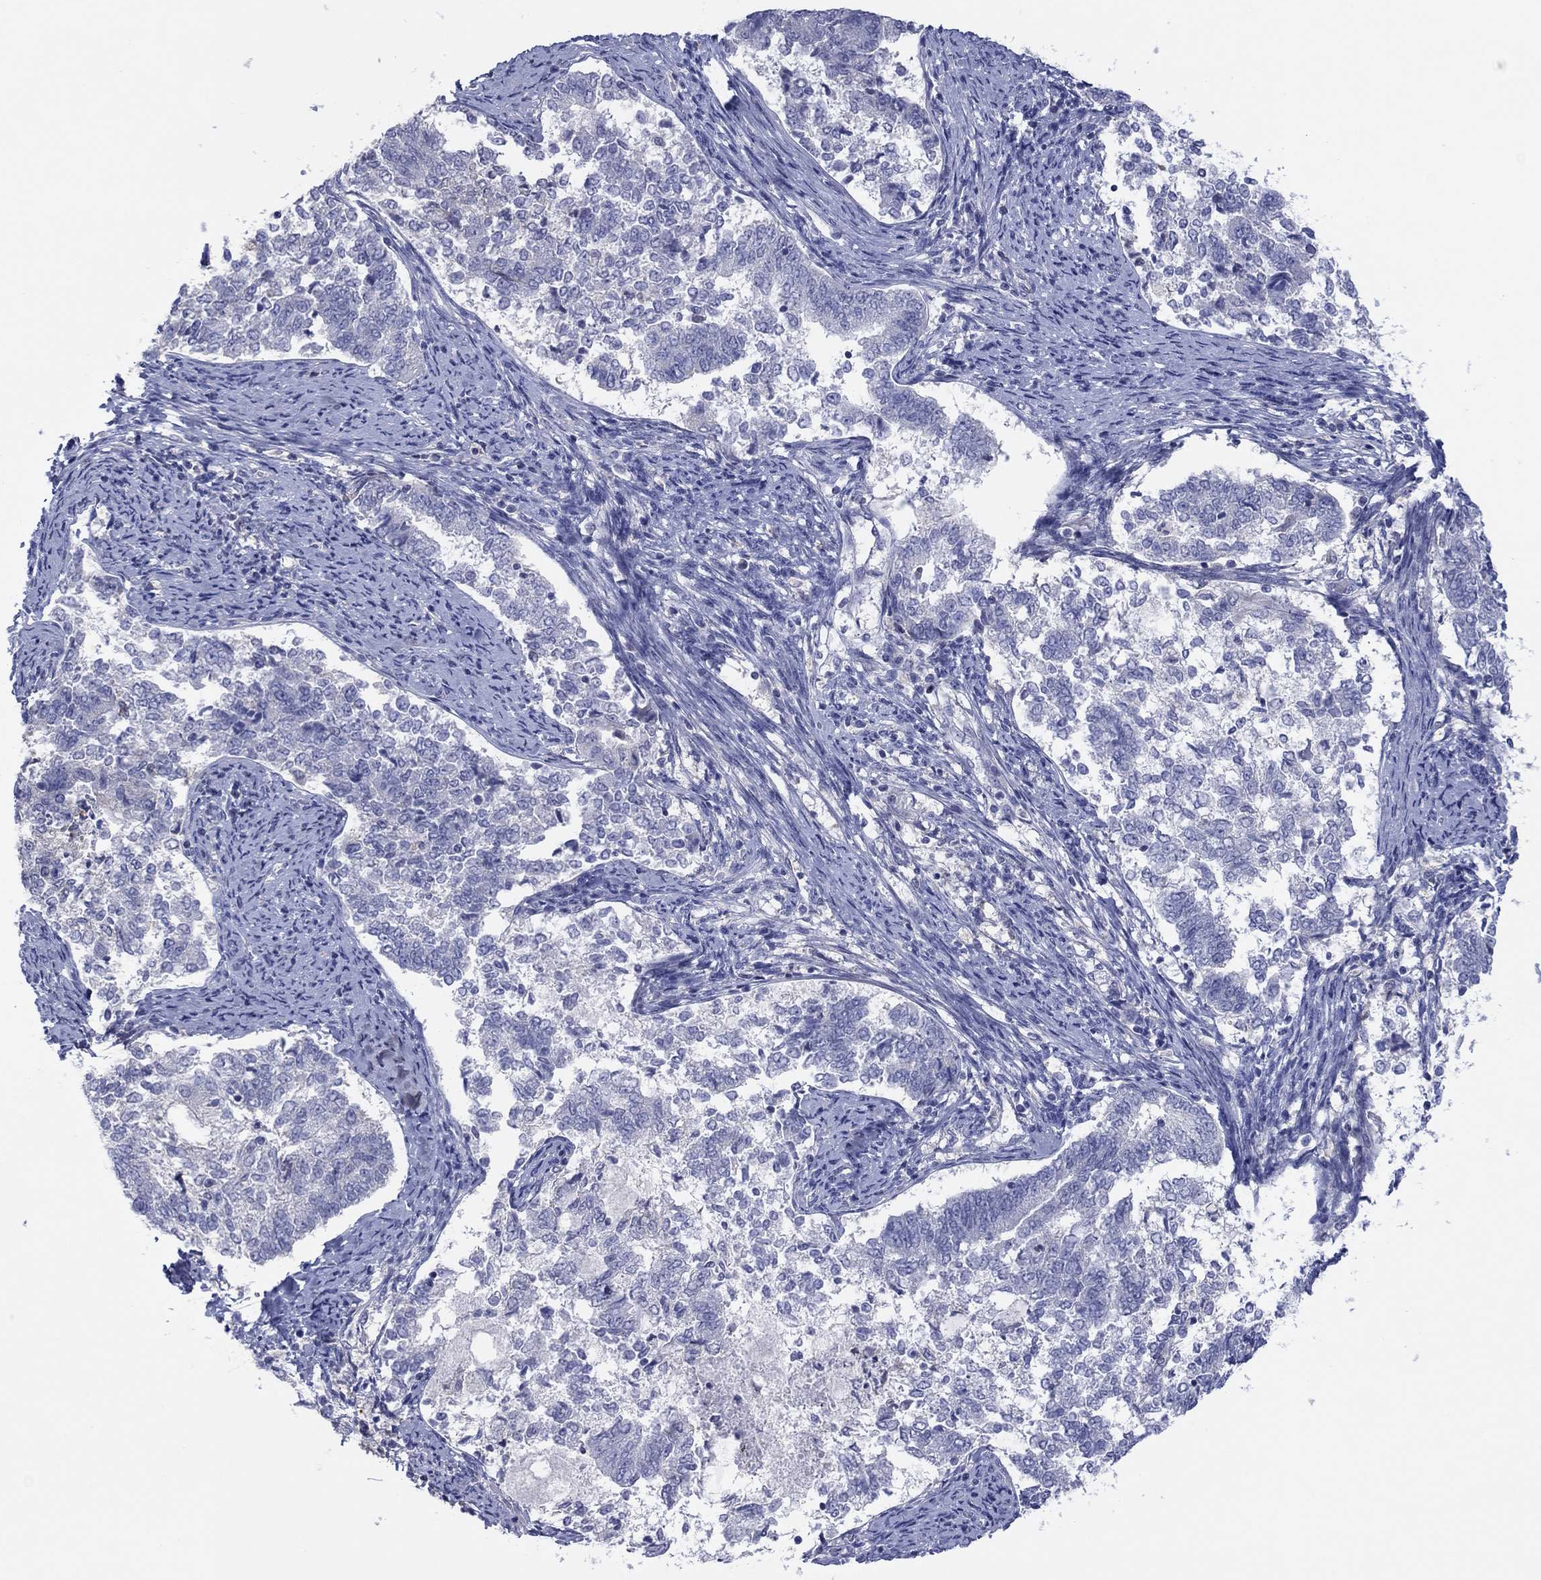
{"staining": {"intensity": "negative", "quantity": "none", "location": "none"}, "tissue": "endometrial cancer", "cell_type": "Tumor cells", "image_type": "cancer", "snomed": [{"axis": "morphology", "description": "Adenocarcinoma, NOS"}, {"axis": "topography", "description": "Endometrium"}], "caption": "A micrograph of endometrial cancer (adenocarcinoma) stained for a protein displays no brown staining in tumor cells. (DAB (3,3'-diaminobenzidine) IHC with hematoxylin counter stain).", "gene": "CYP2B6", "patient": {"sex": "female", "age": 65}}